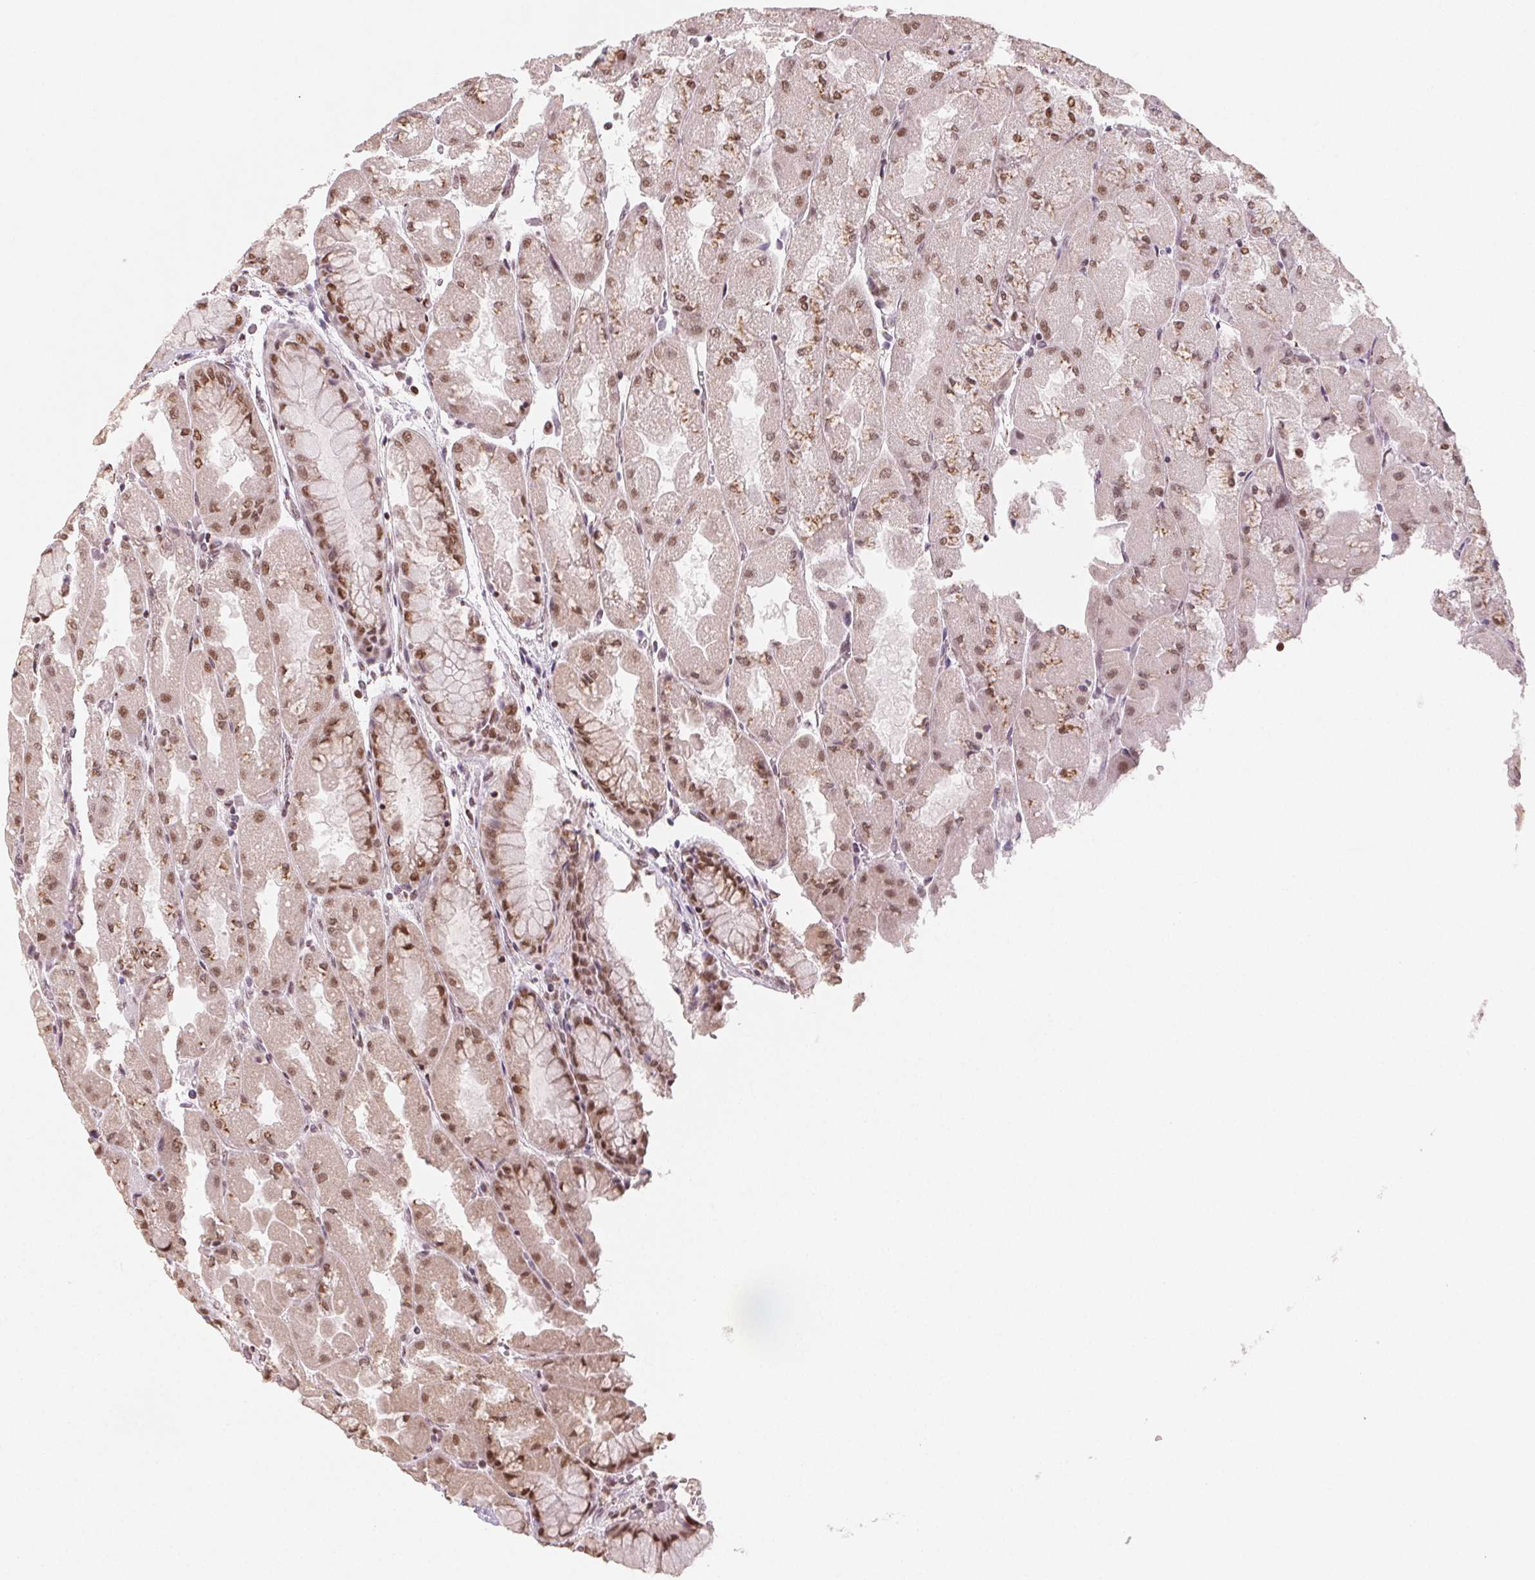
{"staining": {"intensity": "strong", "quantity": ">75%", "location": "cytoplasmic/membranous,nuclear"}, "tissue": "stomach", "cell_type": "Glandular cells", "image_type": "normal", "snomed": [{"axis": "morphology", "description": "Normal tissue, NOS"}, {"axis": "topography", "description": "Stomach"}], "caption": "Immunohistochemical staining of unremarkable human stomach reveals high levels of strong cytoplasmic/membranous,nuclear staining in about >75% of glandular cells.", "gene": "TOPORS", "patient": {"sex": "female", "age": 61}}